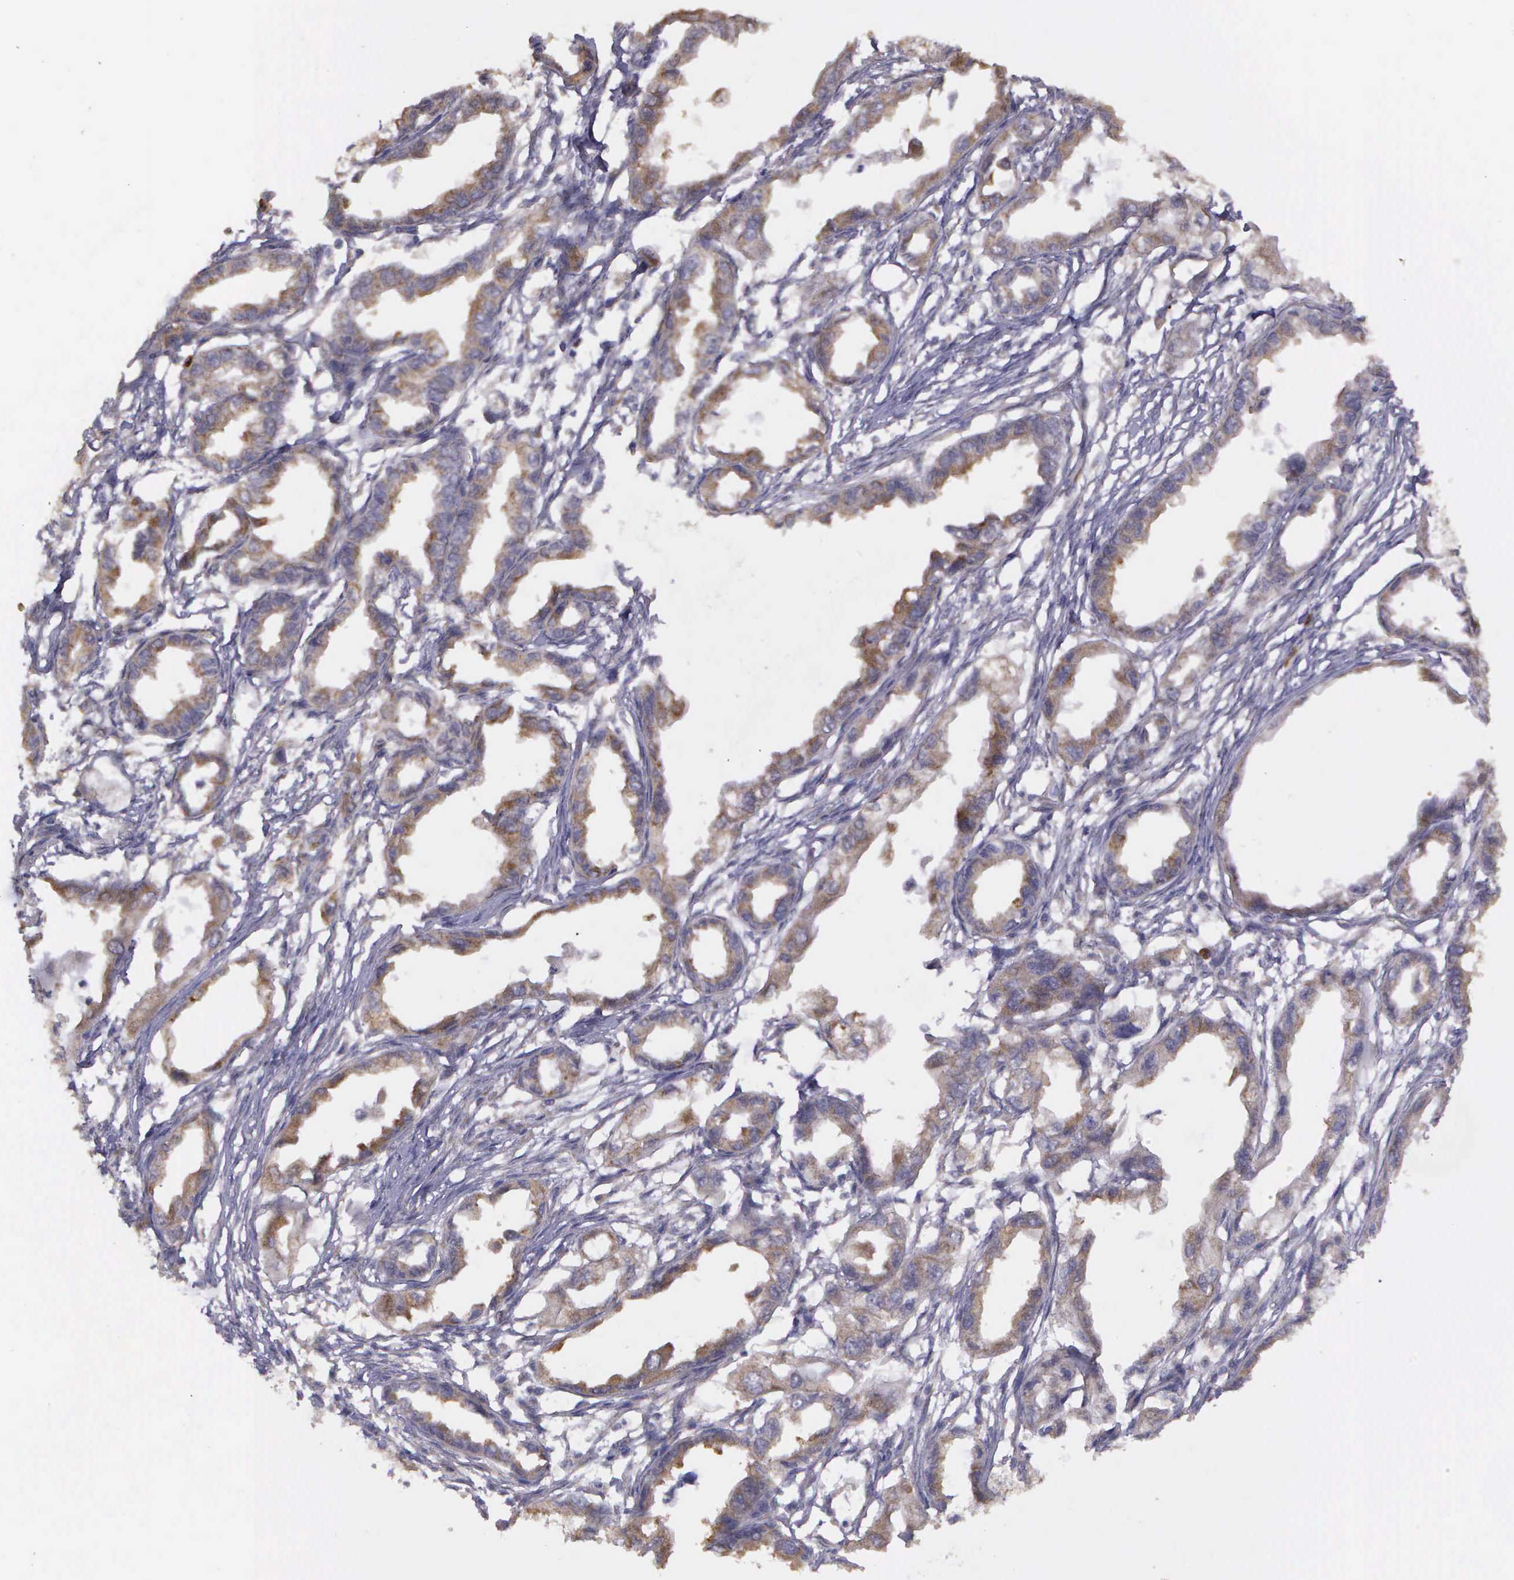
{"staining": {"intensity": "moderate", "quantity": ">75%", "location": "cytoplasmic/membranous"}, "tissue": "endometrial cancer", "cell_type": "Tumor cells", "image_type": "cancer", "snomed": [{"axis": "morphology", "description": "Adenocarcinoma, NOS"}, {"axis": "topography", "description": "Endometrium"}], "caption": "The histopathology image demonstrates a brown stain indicating the presence of a protein in the cytoplasmic/membranous of tumor cells in endometrial adenocarcinoma.", "gene": "EIF5", "patient": {"sex": "female", "age": 67}}